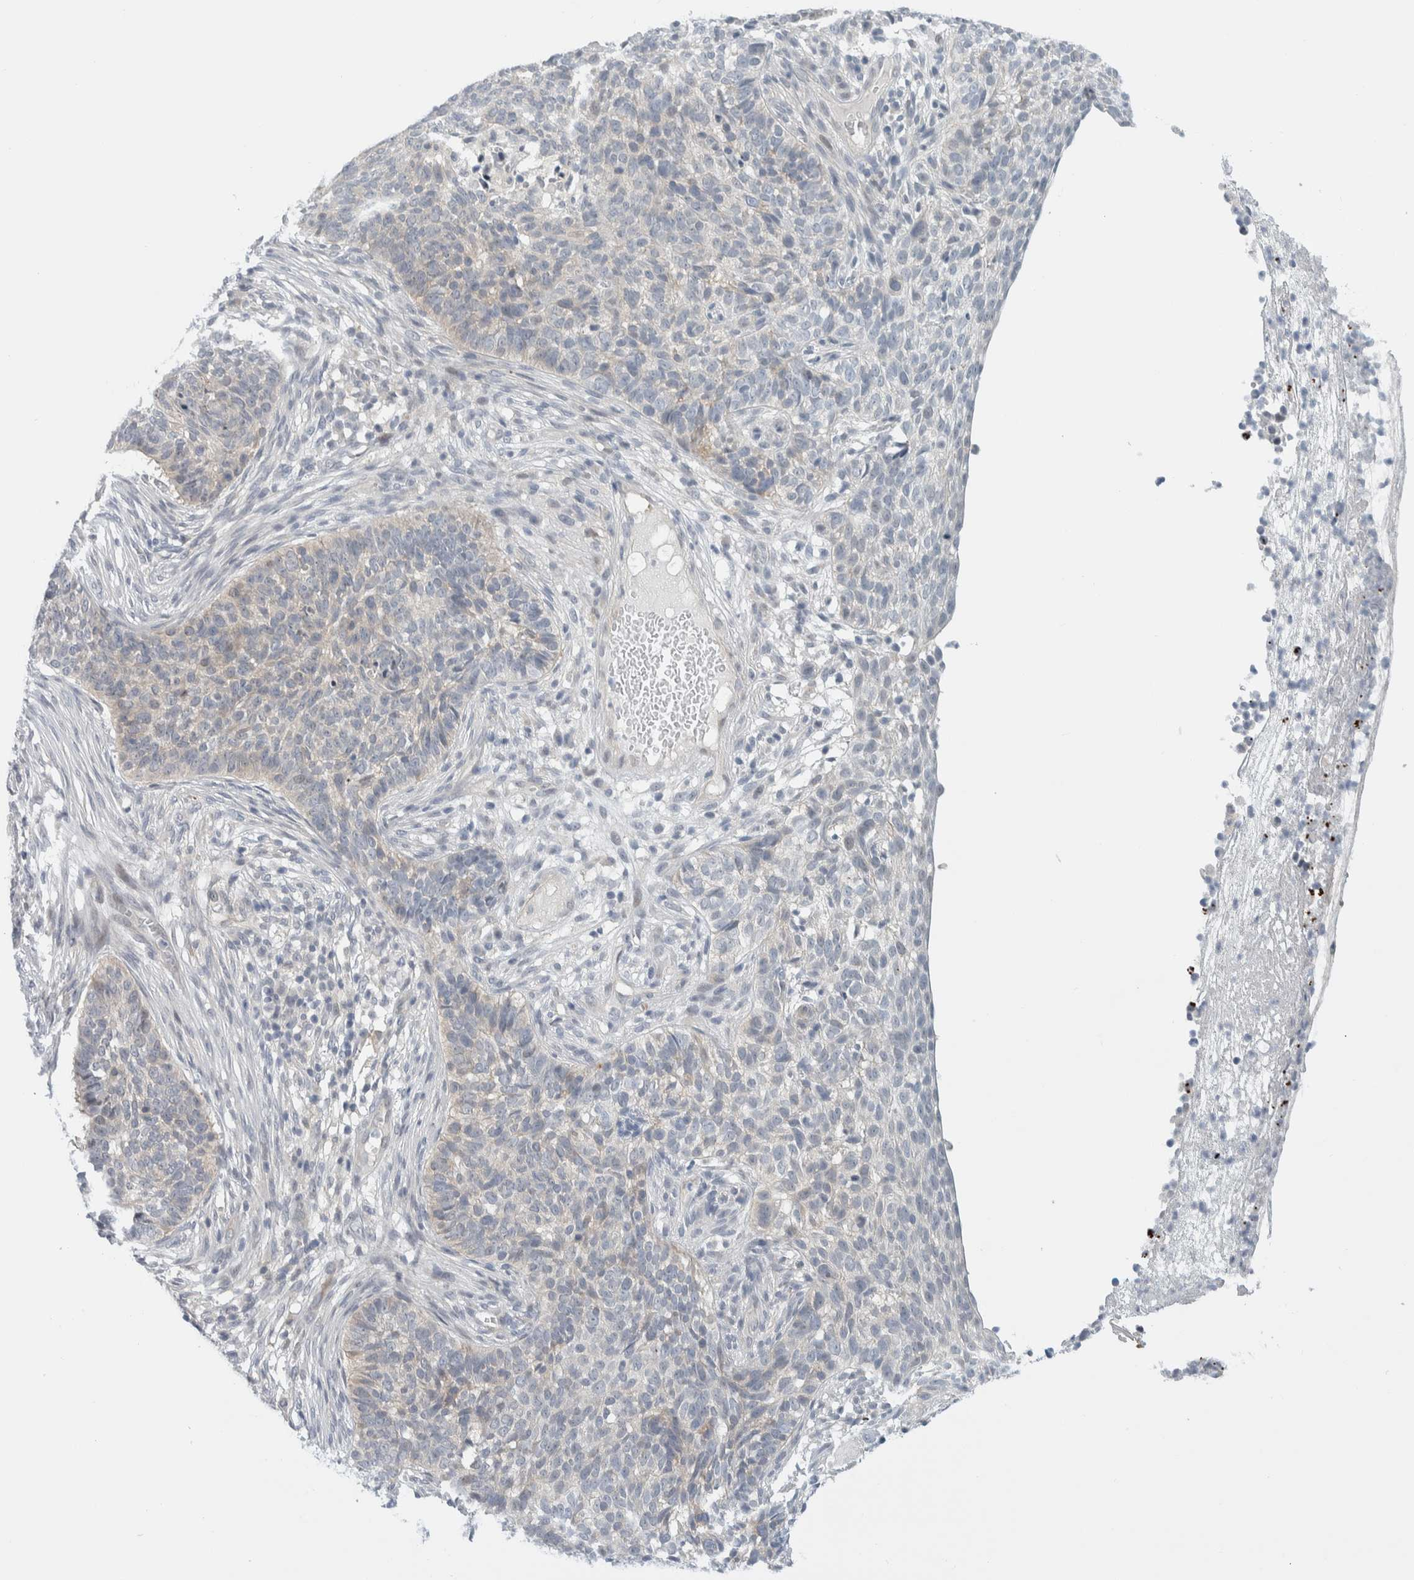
{"staining": {"intensity": "negative", "quantity": "none", "location": "none"}, "tissue": "skin cancer", "cell_type": "Tumor cells", "image_type": "cancer", "snomed": [{"axis": "morphology", "description": "Basal cell carcinoma"}, {"axis": "topography", "description": "Skin"}], "caption": "DAB (3,3'-diaminobenzidine) immunohistochemical staining of human skin cancer (basal cell carcinoma) reveals no significant positivity in tumor cells.", "gene": "NCR3LG1", "patient": {"sex": "male", "age": 85}}